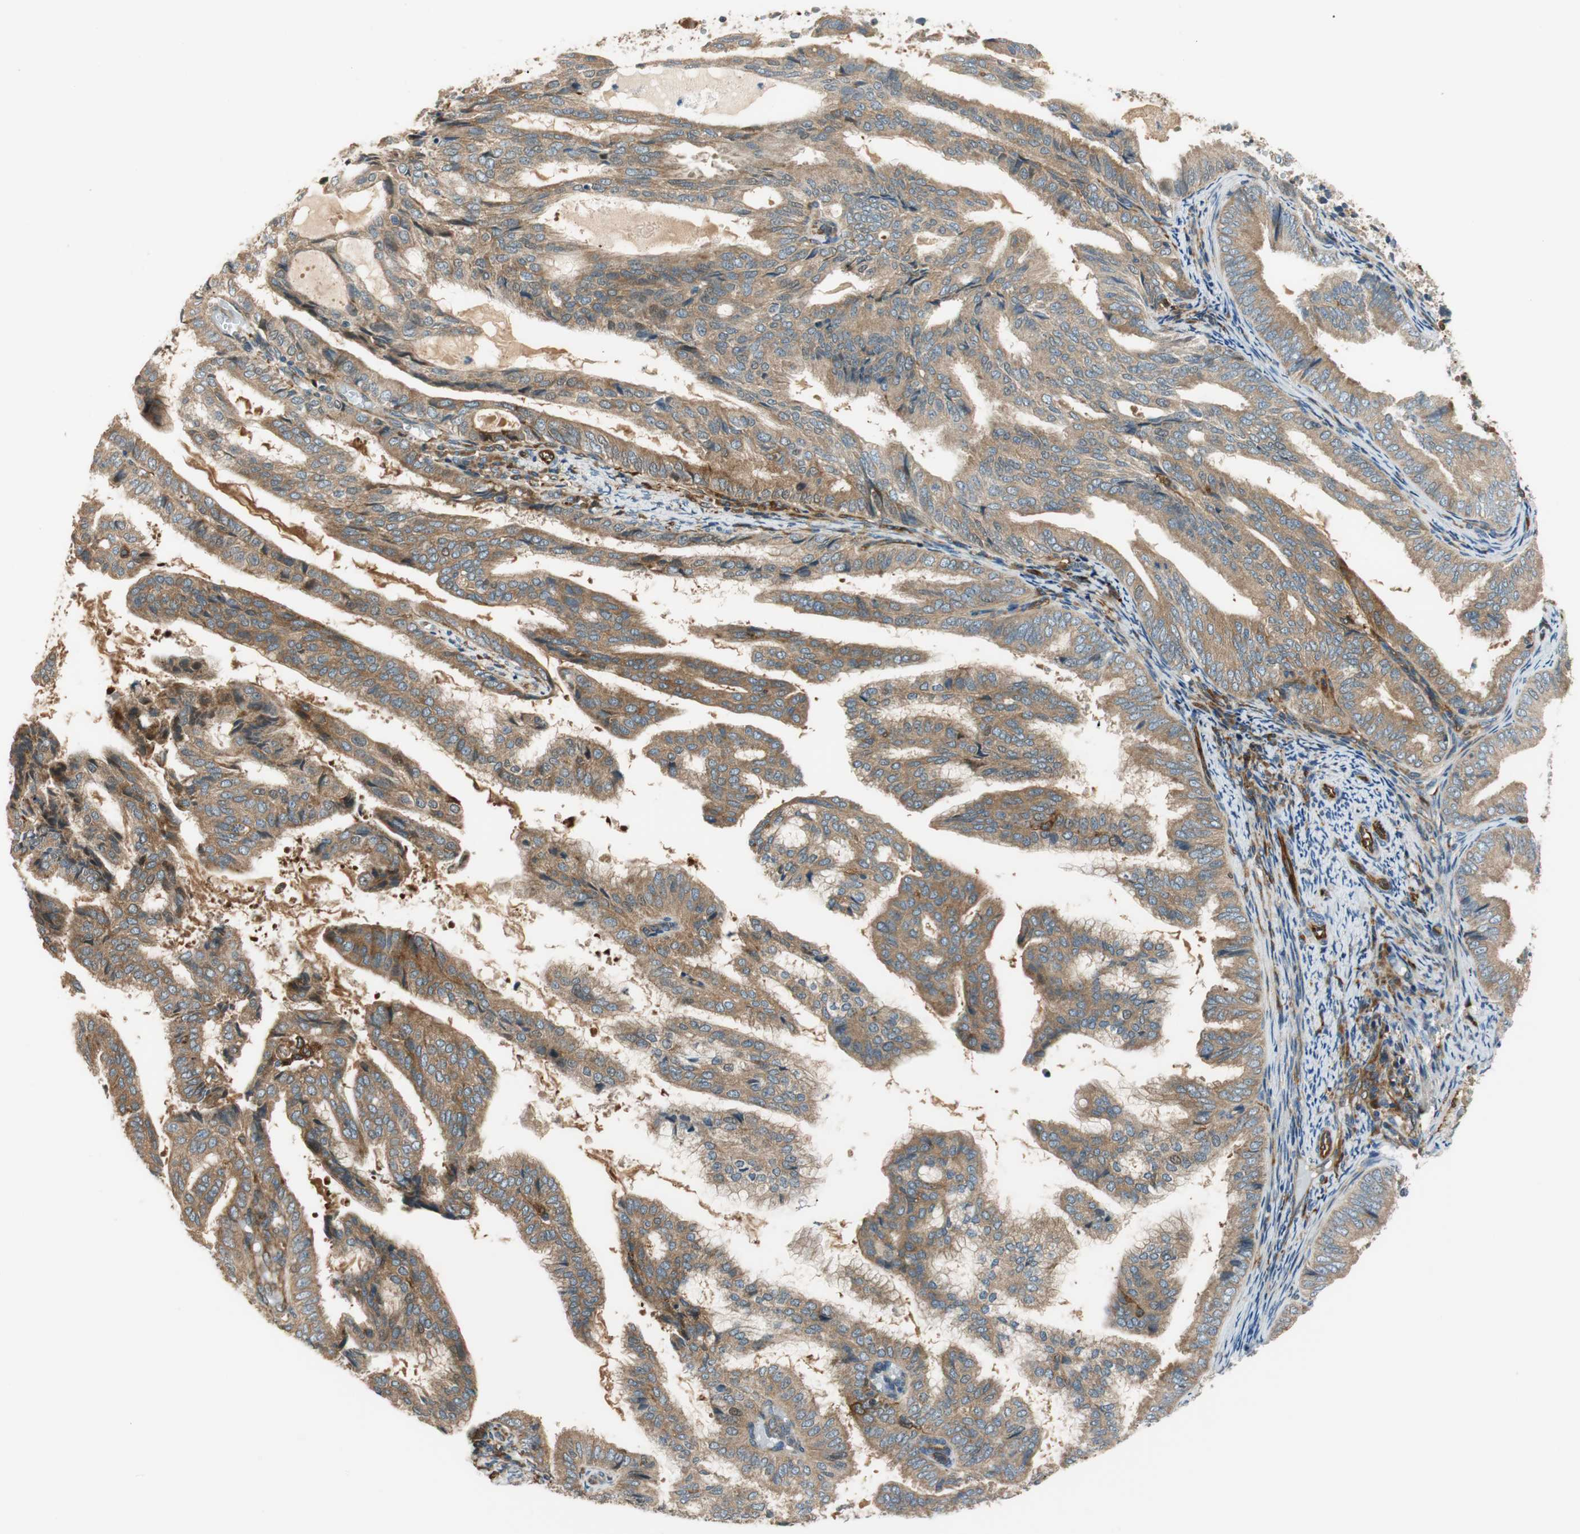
{"staining": {"intensity": "moderate", "quantity": ">75%", "location": "cytoplasmic/membranous"}, "tissue": "endometrial cancer", "cell_type": "Tumor cells", "image_type": "cancer", "snomed": [{"axis": "morphology", "description": "Adenocarcinoma, NOS"}, {"axis": "topography", "description": "Endometrium"}], "caption": "Moderate cytoplasmic/membranous staining is identified in about >75% of tumor cells in endometrial adenocarcinoma.", "gene": "PARP14", "patient": {"sex": "female", "age": 58}}